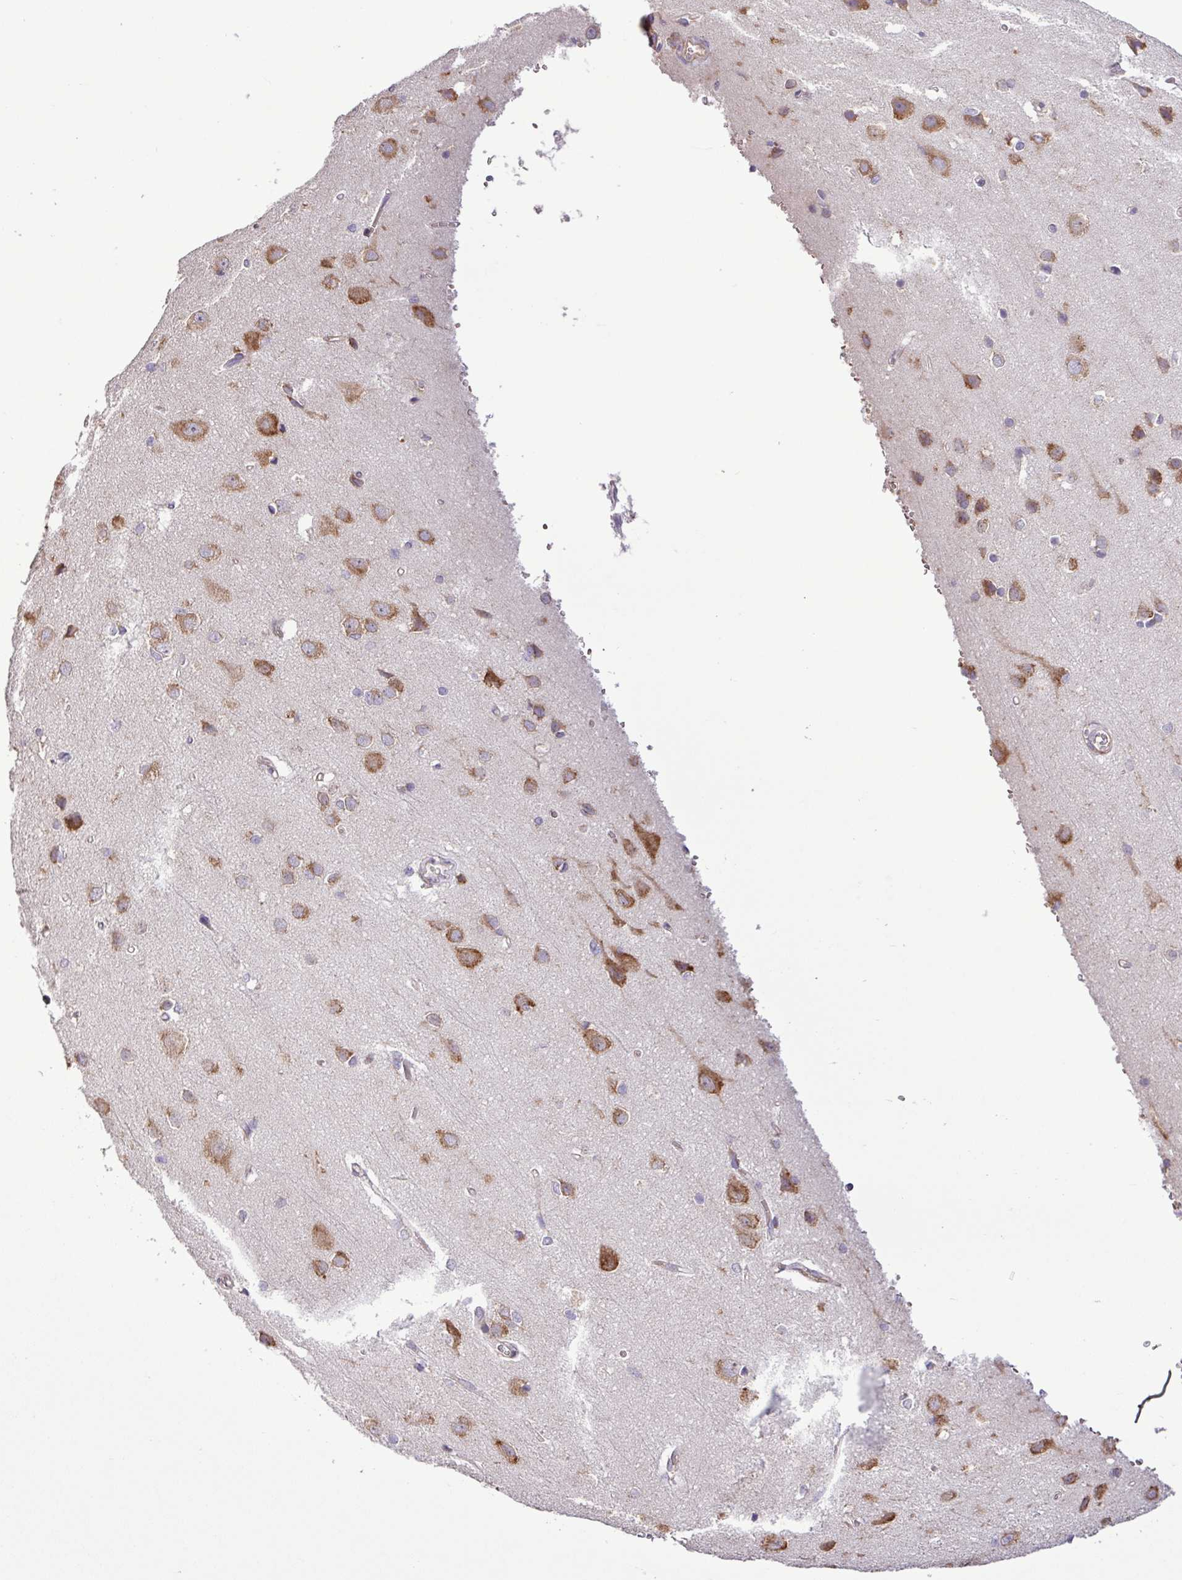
{"staining": {"intensity": "moderate", "quantity": "<25%", "location": "cytoplasmic/membranous"}, "tissue": "cerebral cortex", "cell_type": "Endothelial cells", "image_type": "normal", "snomed": [{"axis": "morphology", "description": "Normal tissue, NOS"}, {"axis": "topography", "description": "Cerebral cortex"}], "caption": "This histopathology image shows normal cerebral cortex stained with immunohistochemistry (IHC) to label a protein in brown. The cytoplasmic/membranous of endothelial cells show moderate positivity for the protein. Nuclei are counter-stained blue.", "gene": "RPL13", "patient": {"sex": "male", "age": 37}}